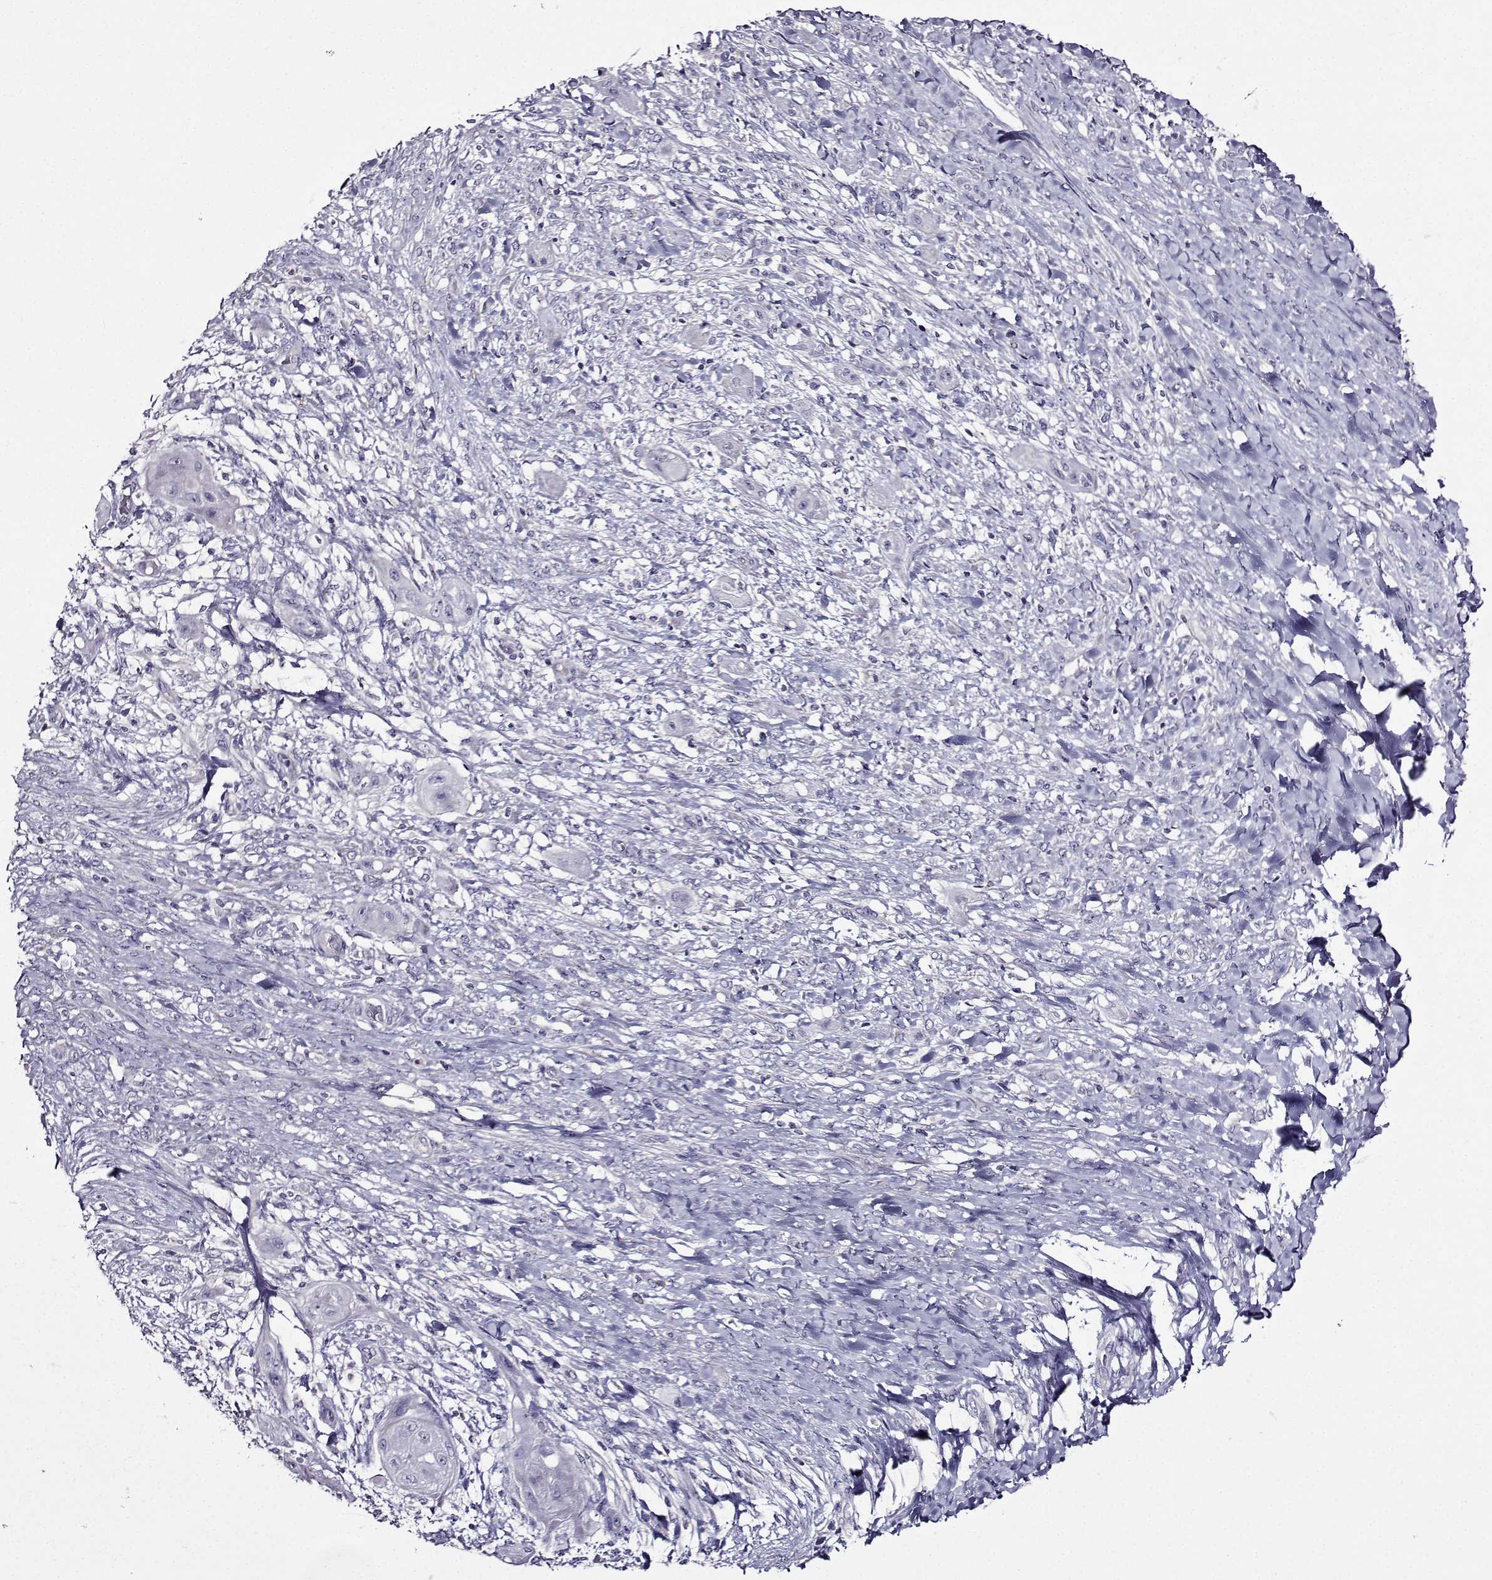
{"staining": {"intensity": "negative", "quantity": "none", "location": "none"}, "tissue": "skin cancer", "cell_type": "Tumor cells", "image_type": "cancer", "snomed": [{"axis": "morphology", "description": "Squamous cell carcinoma, NOS"}, {"axis": "topography", "description": "Skin"}], "caption": "This is a histopathology image of immunohistochemistry (IHC) staining of squamous cell carcinoma (skin), which shows no staining in tumor cells.", "gene": "TMEM266", "patient": {"sex": "male", "age": 62}}